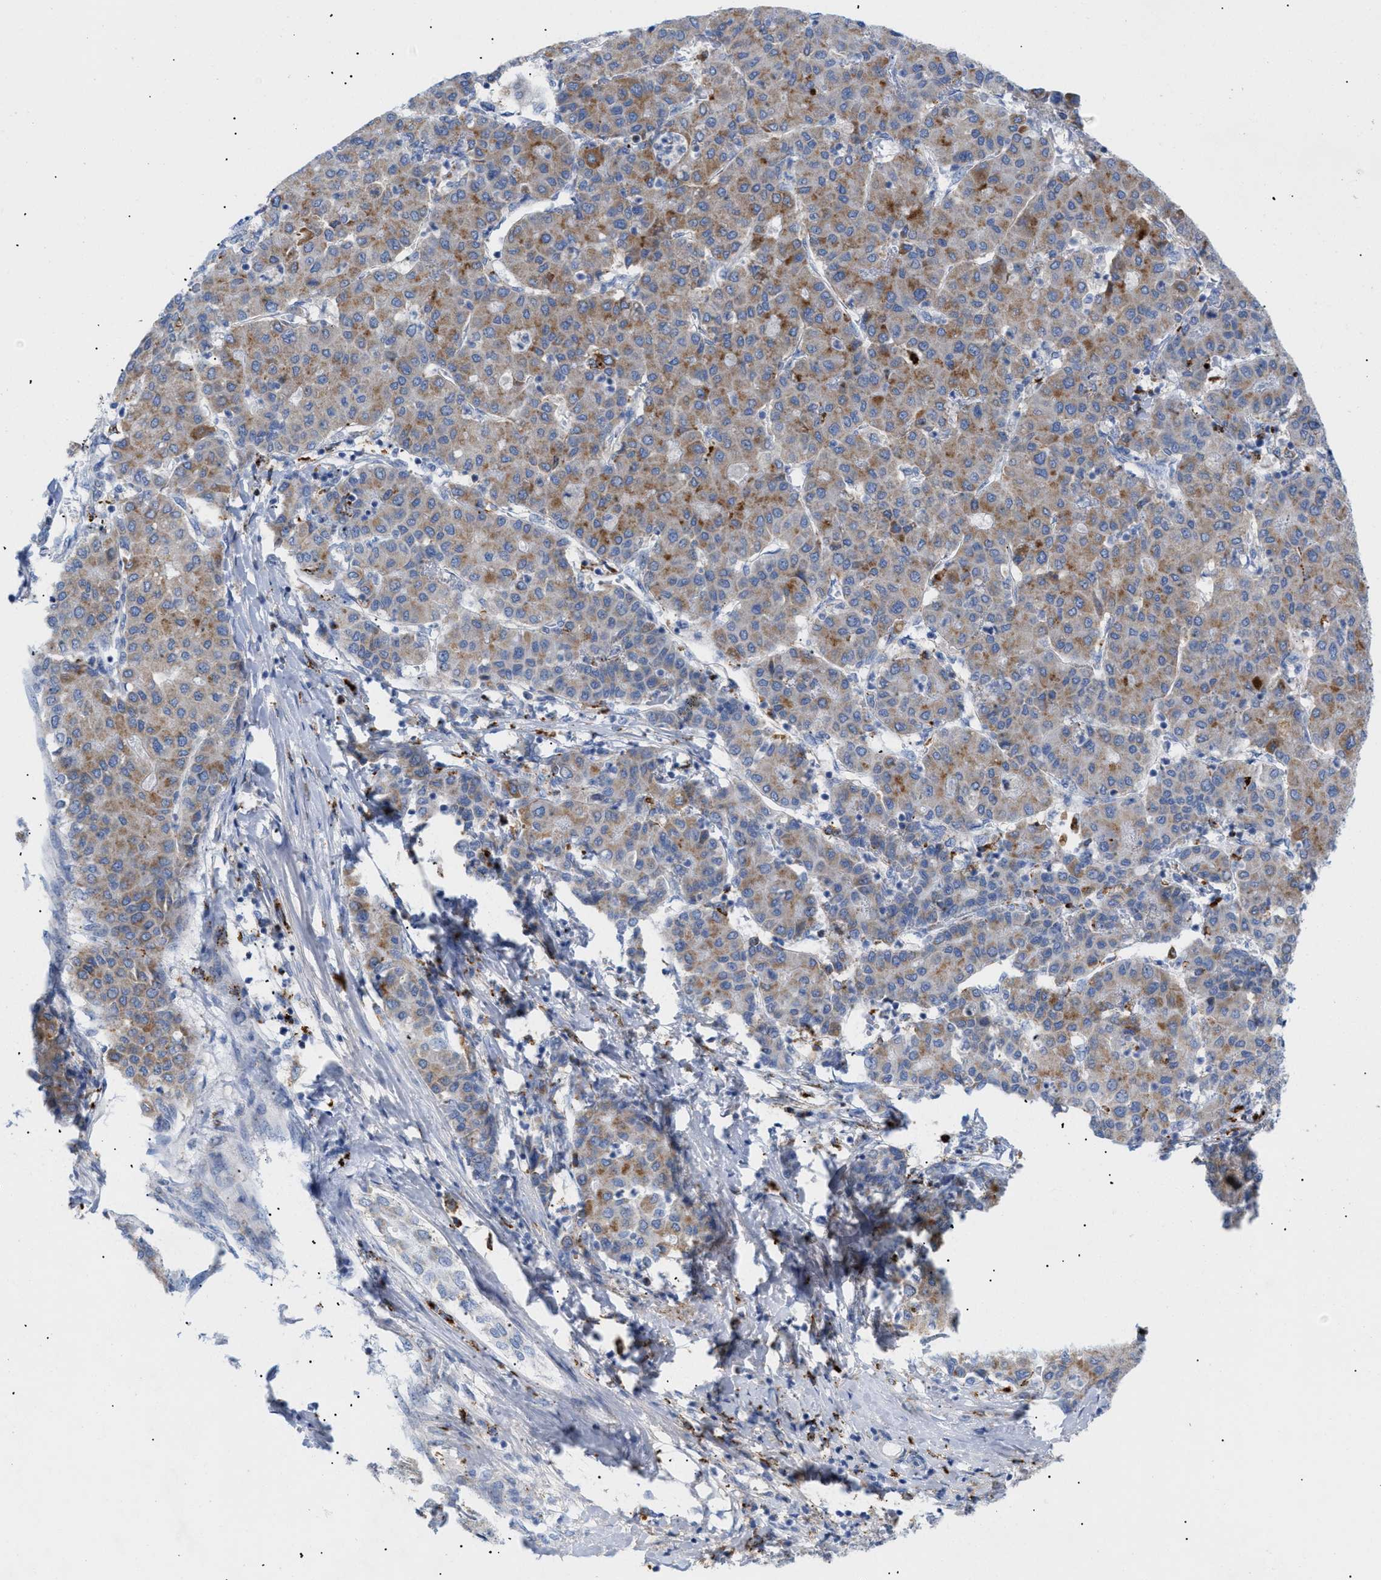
{"staining": {"intensity": "moderate", "quantity": ">75%", "location": "cytoplasmic/membranous"}, "tissue": "liver cancer", "cell_type": "Tumor cells", "image_type": "cancer", "snomed": [{"axis": "morphology", "description": "Carcinoma, Hepatocellular, NOS"}, {"axis": "topography", "description": "Liver"}], "caption": "Immunohistochemical staining of liver hepatocellular carcinoma displays medium levels of moderate cytoplasmic/membranous protein expression in about >75% of tumor cells.", "gene": "DRAM2", "patient": {"sex": "male", "age": 65}}